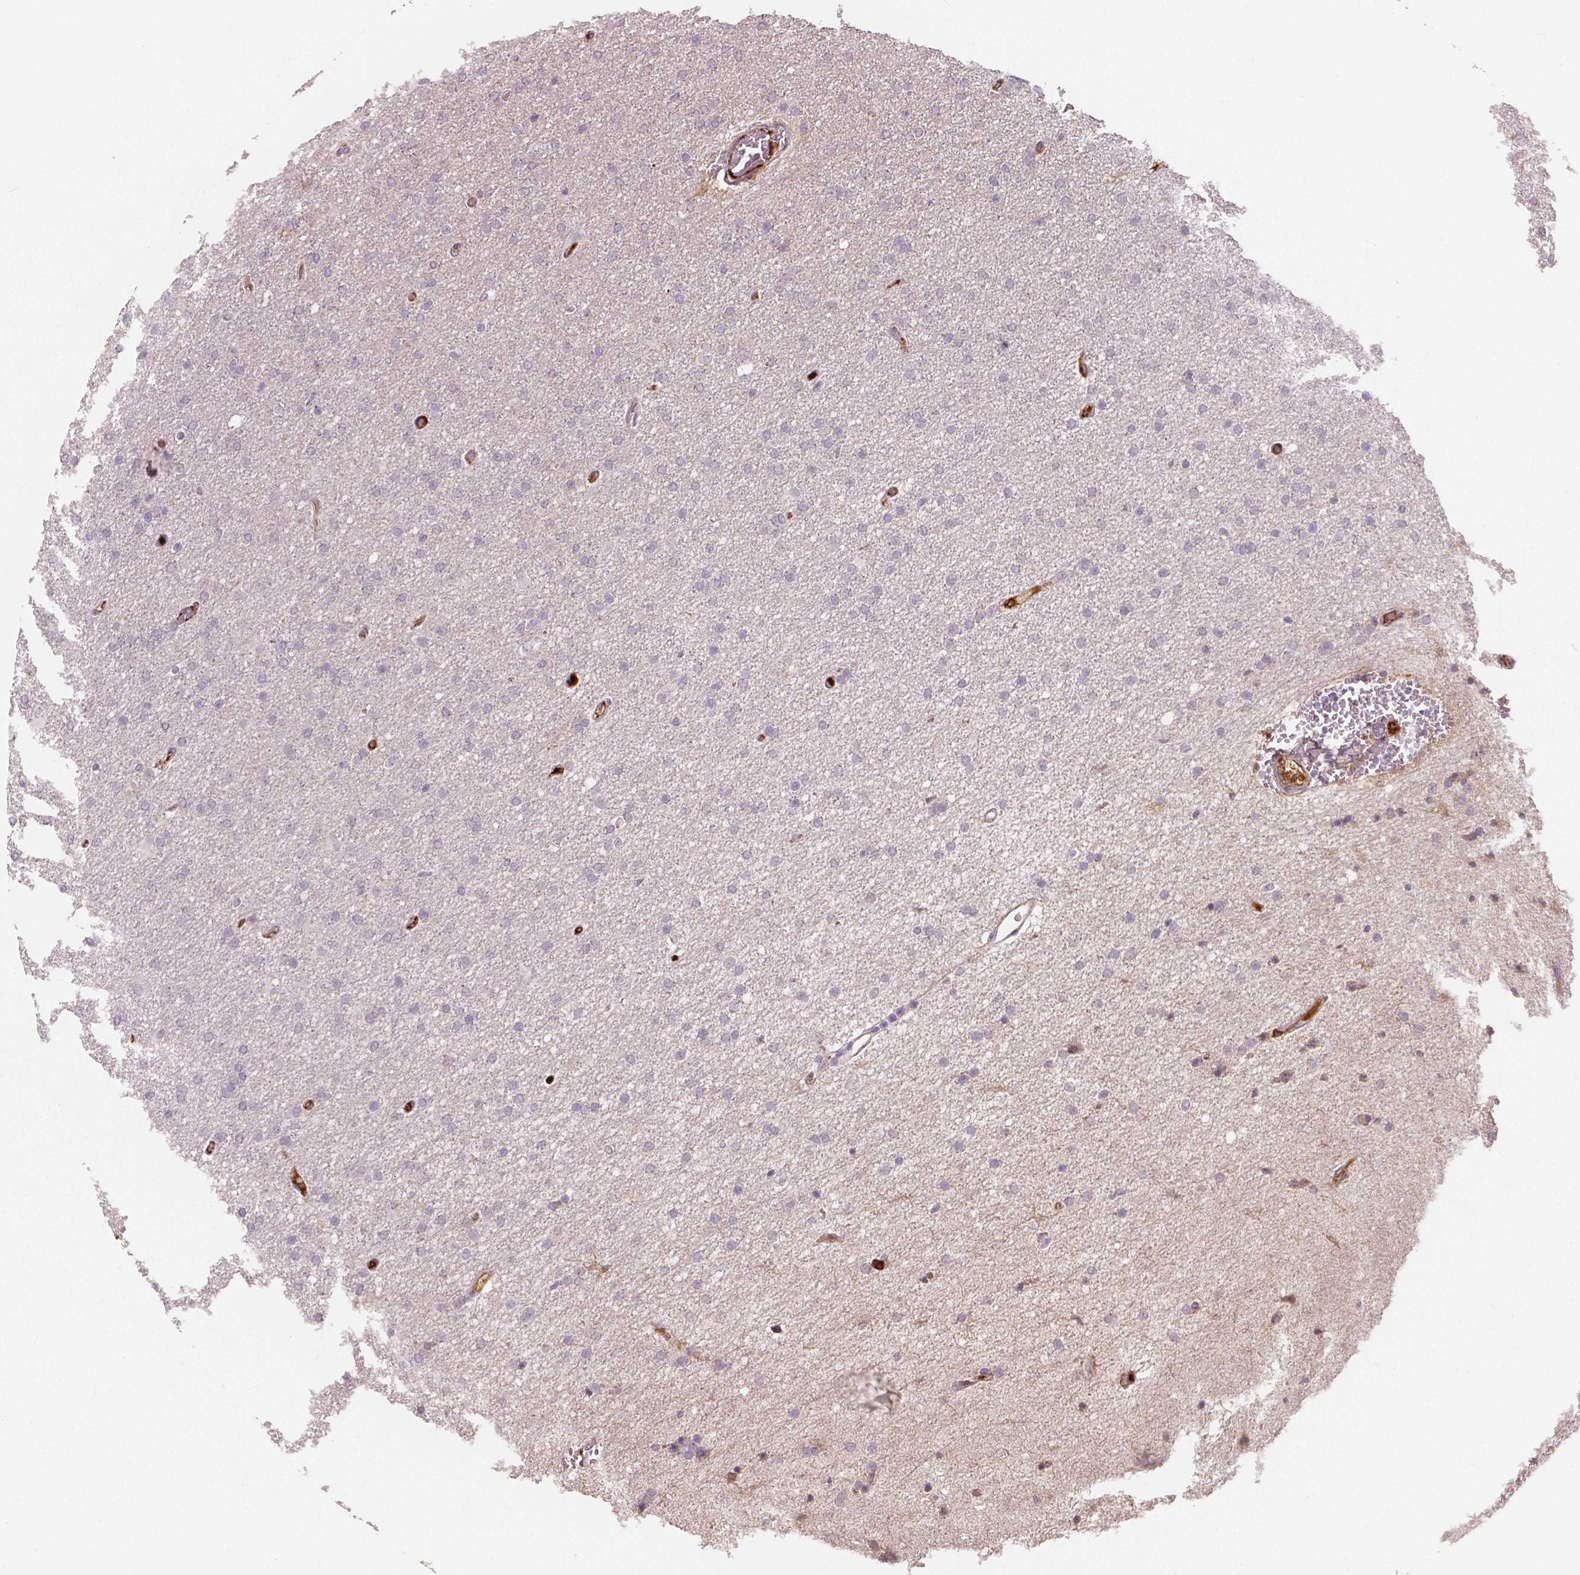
{"staining": {"intensity": "negative", "quantity": "none", "location": "none"}, "tissue": "glioma", "cell_type": "Tumor cells", "image_type": "cancer", "snomed": [{"axis": "morphology", "description": "Glioma, malignant, High grade"}, {"axis": "topography", "description": "Cerebral cortex"}], "caption": "This is a histopathology image of immunohistochemistry staining of glioma, which shows no staining in tumor cells. (IHC, brightfield microscopy, high magnification).", "gene": "APOA4", "patient": {"sex": "male", "age": 70}}